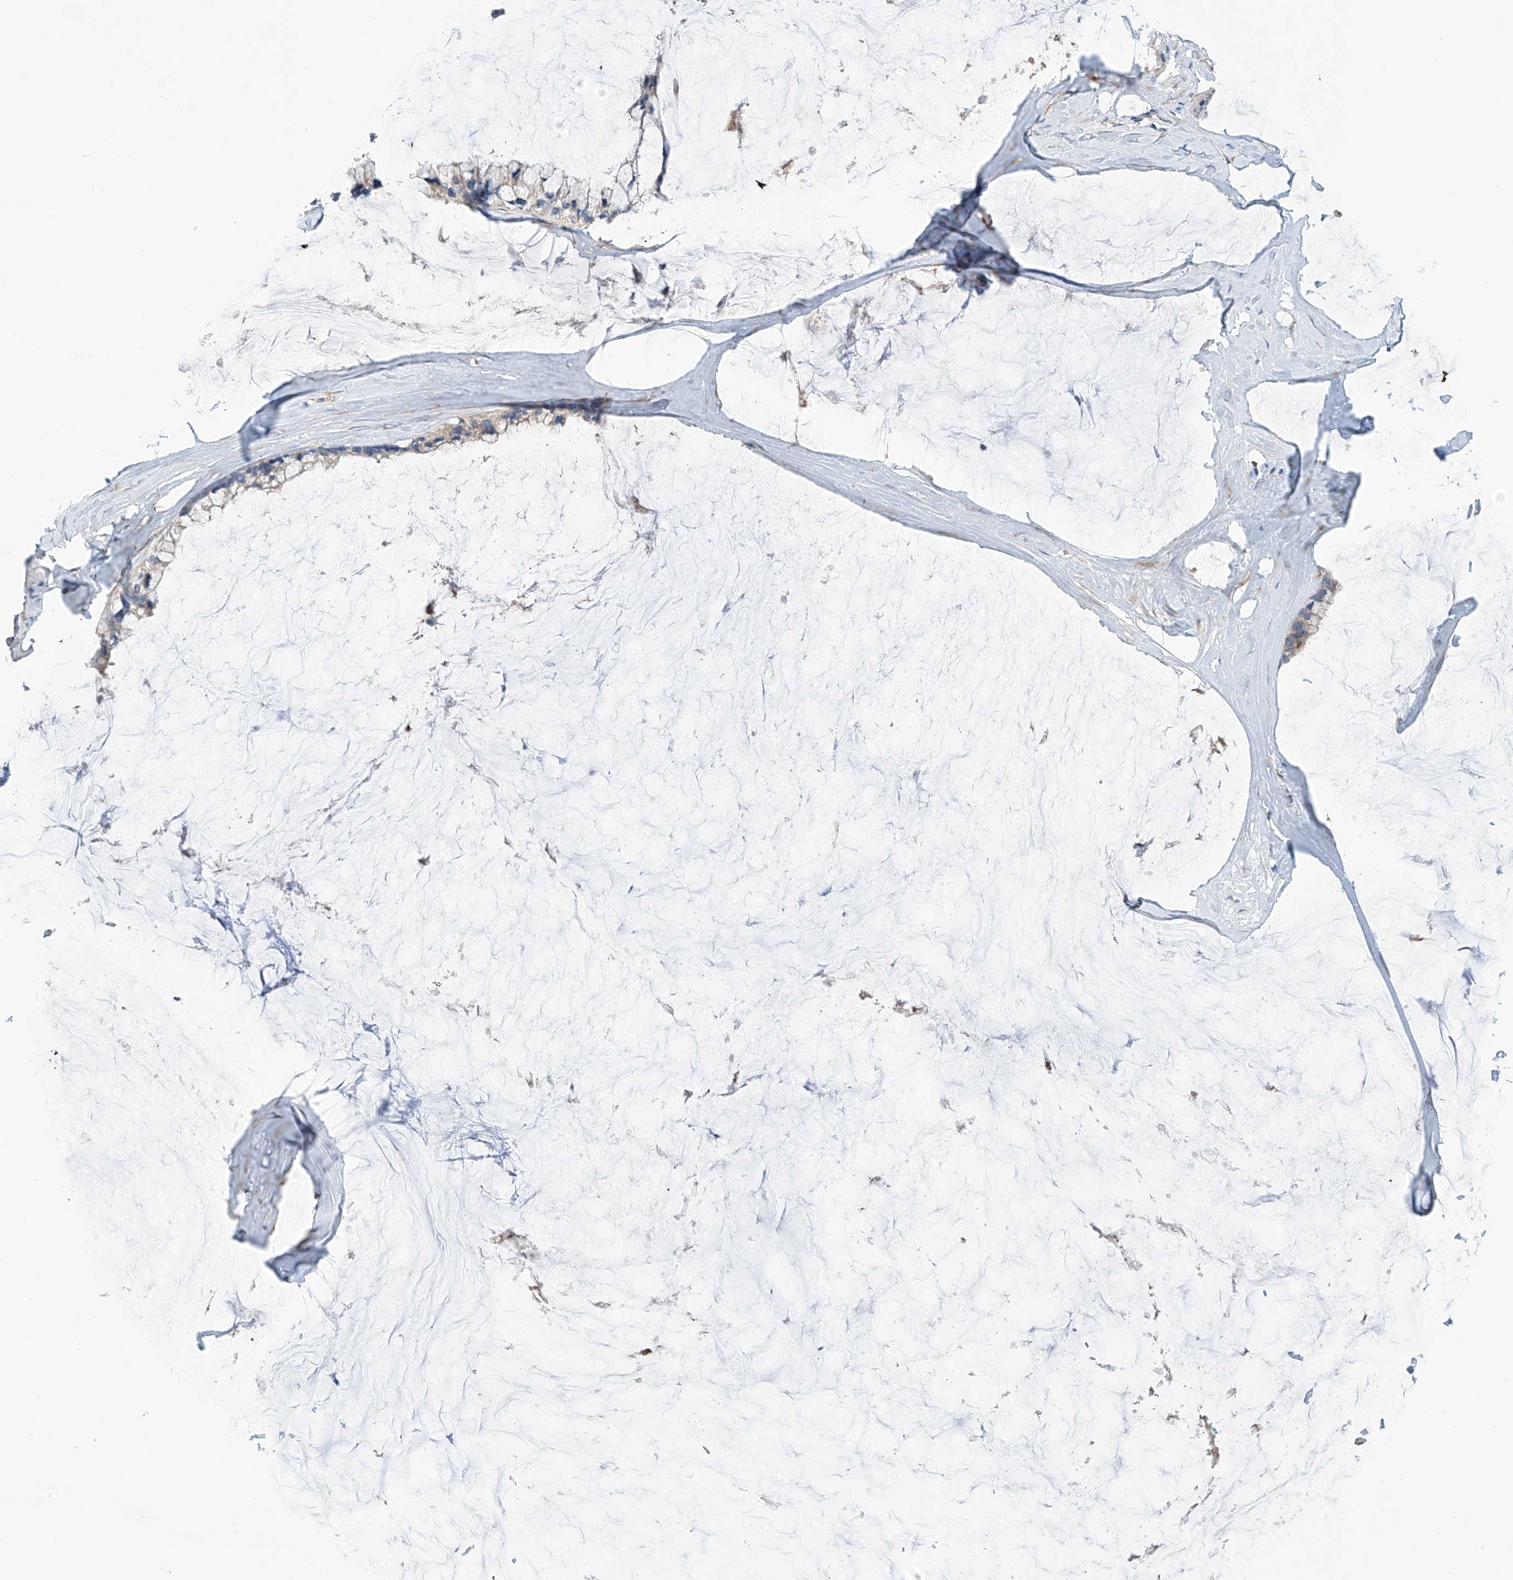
{"staining": {"intensity": "weak", "quantity": "<25%", "location": "cytoplasmic/membranous"}, "tissue": "ovarian cancer", "cell_type": "Tumor cells", "image_type": "cancer", "snomed": [{"axis": "morphology", "description": "Cystadenocarcinoma, mucinous, NOS"}, {"axis": "topography", "description": "Ovary"}], "caption": "IHC micrograph of neoplastic tissue: mucinous cystadenocarcinoma (ovarian) stained with DAB (3,3'-diaminobenzidine) displays no significant protein staining in tumor cells.", "gene": "REC8", "patient": {"sex": "female", "age": 39}}